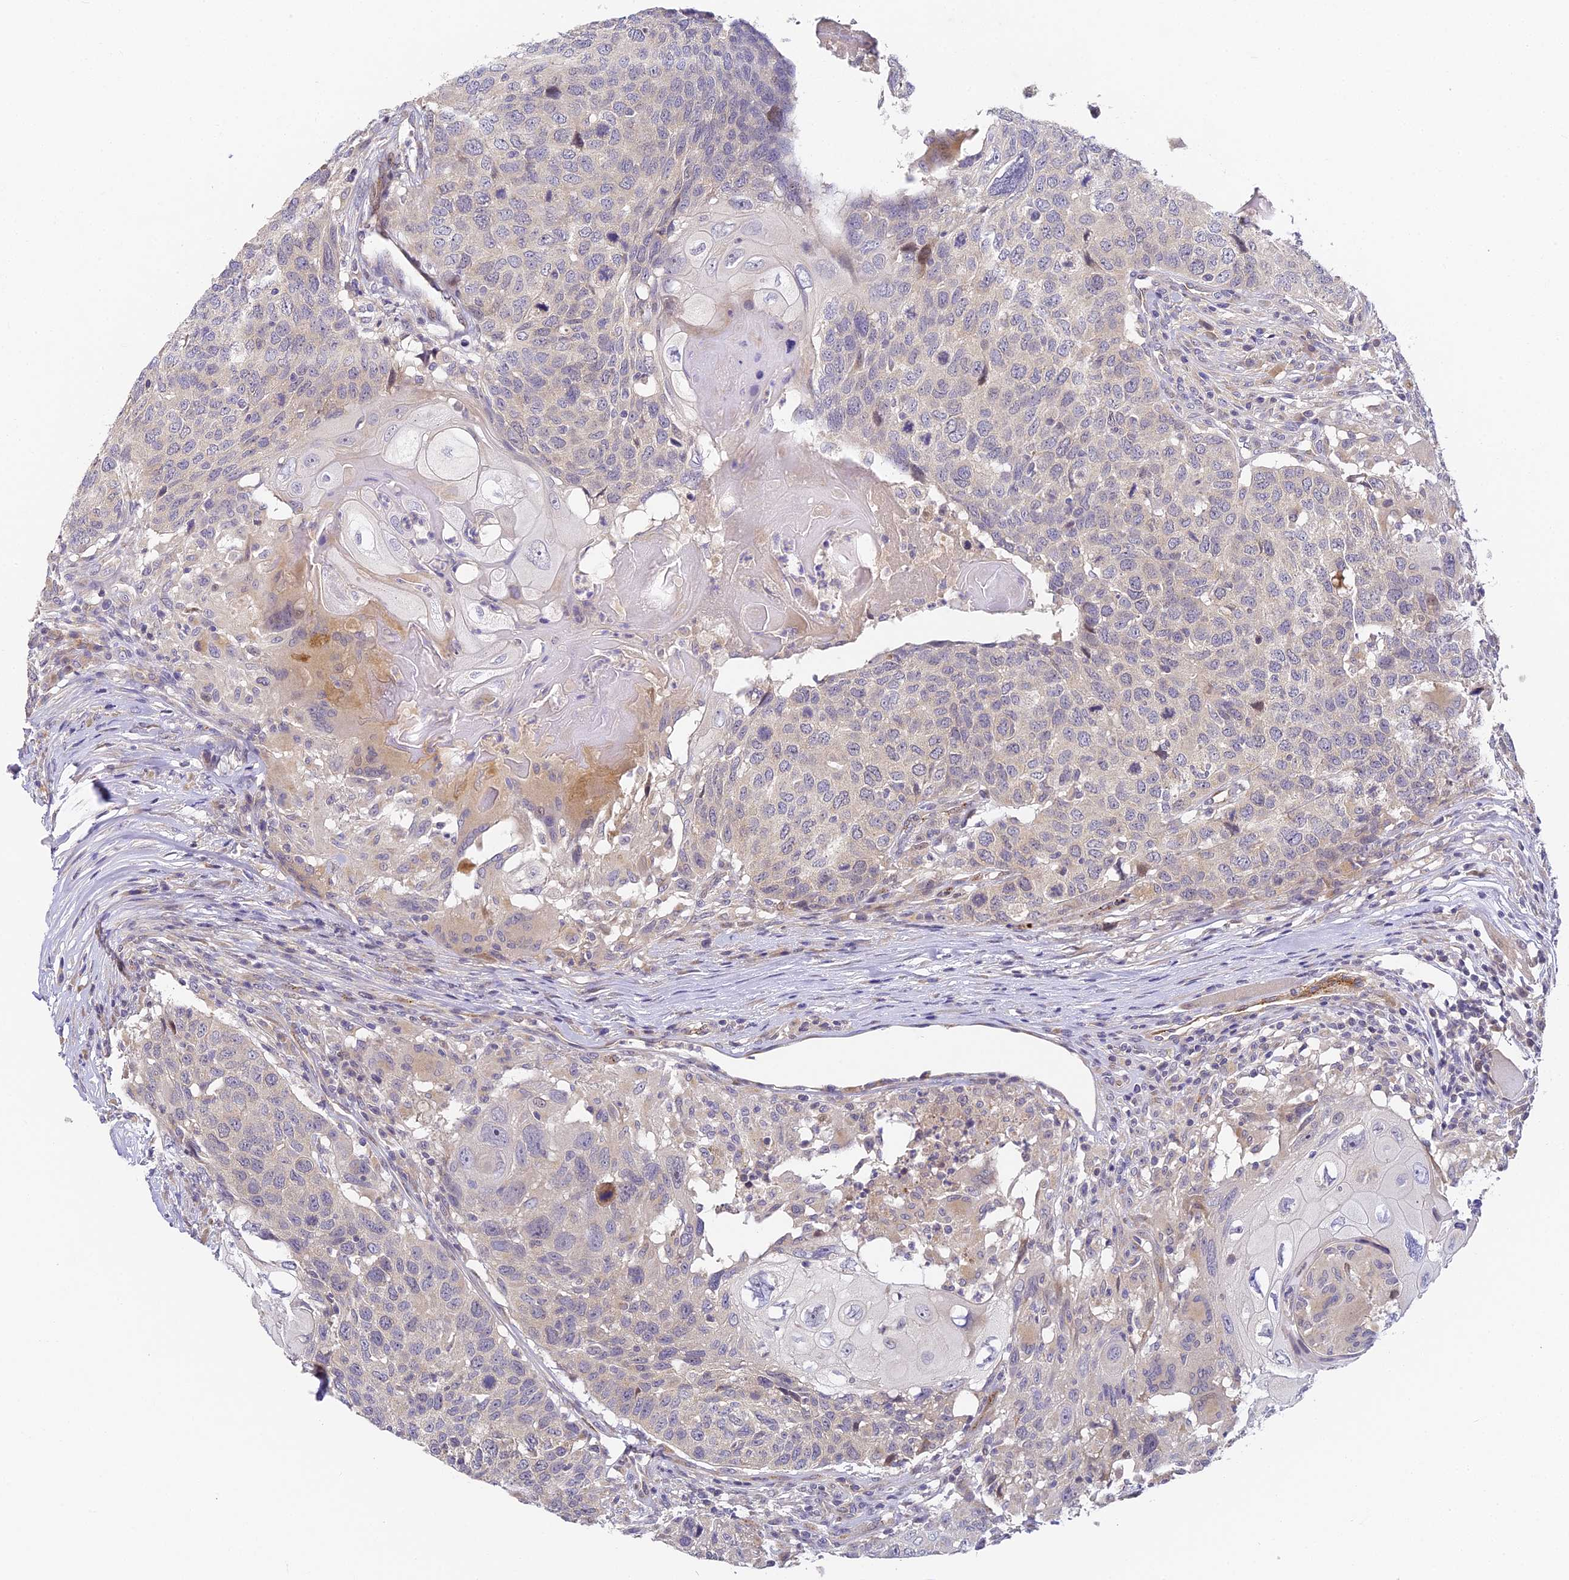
{"staining": {"intensity": "negative", "quantity": "none", "location": "none"}, "tissue": "head and neck cancer", "cell_type": "Tumor cells", "image_type": "cancer", "snomed": [{"axis": "morphology", "description": "Squamous cell carcinoma, NOS"}, {"axis": "topography", "description": "Head-Neck"}], "caption": "The image demonstrates no significant positivity in tumor cells of head and neck cancer (squamous cell carcinoma). (Stains: DAB (3,3'-diaminobenzidine) immunohistochemistry with hematoxylin counter stain, Microscopy: brightfield microscopy at high magnification).", "gene": "DNAAF10", "patient": {"sex": "male", "age": 66}}